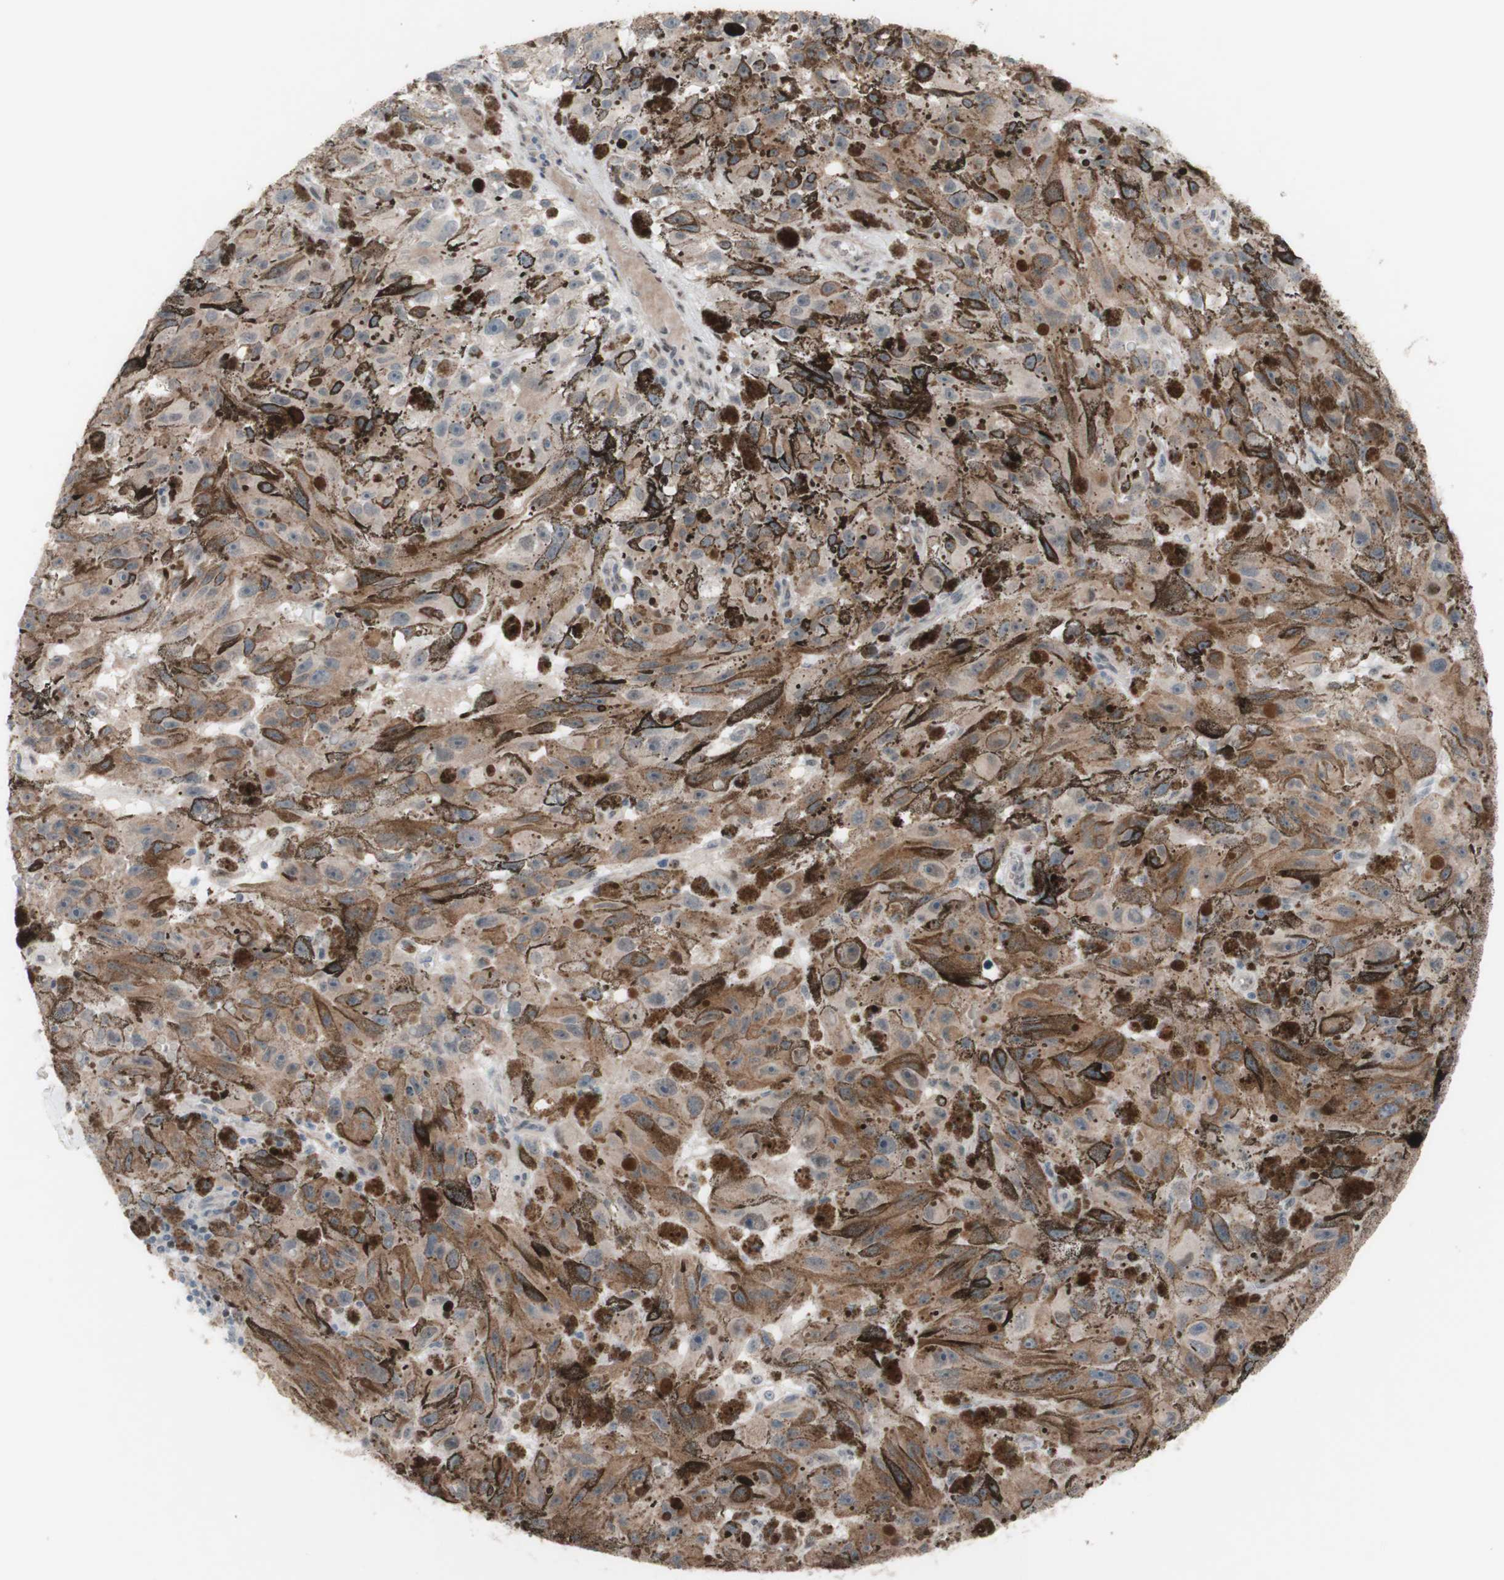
{"staining": {"intensity": "moderate", "quantity": "25%-75%", "location": "cytoplasmic/membranous"}, "tissue": "melanoma", "cell_type": "Tumor cells", "image_type": "cancer", "snomed": [{"axis": "morphology", "description": "Malignant melanoma, NOS"}, {"axis": "topography", "description": "Skin"}], "caption": "The image demonstrates staining of melanoma, revealing moderate cytoplasmic/membranous protein staining (brown color) within tumor cells.", "gene": "PHTF2", "patient": {"sex": "female", "age": 104}}